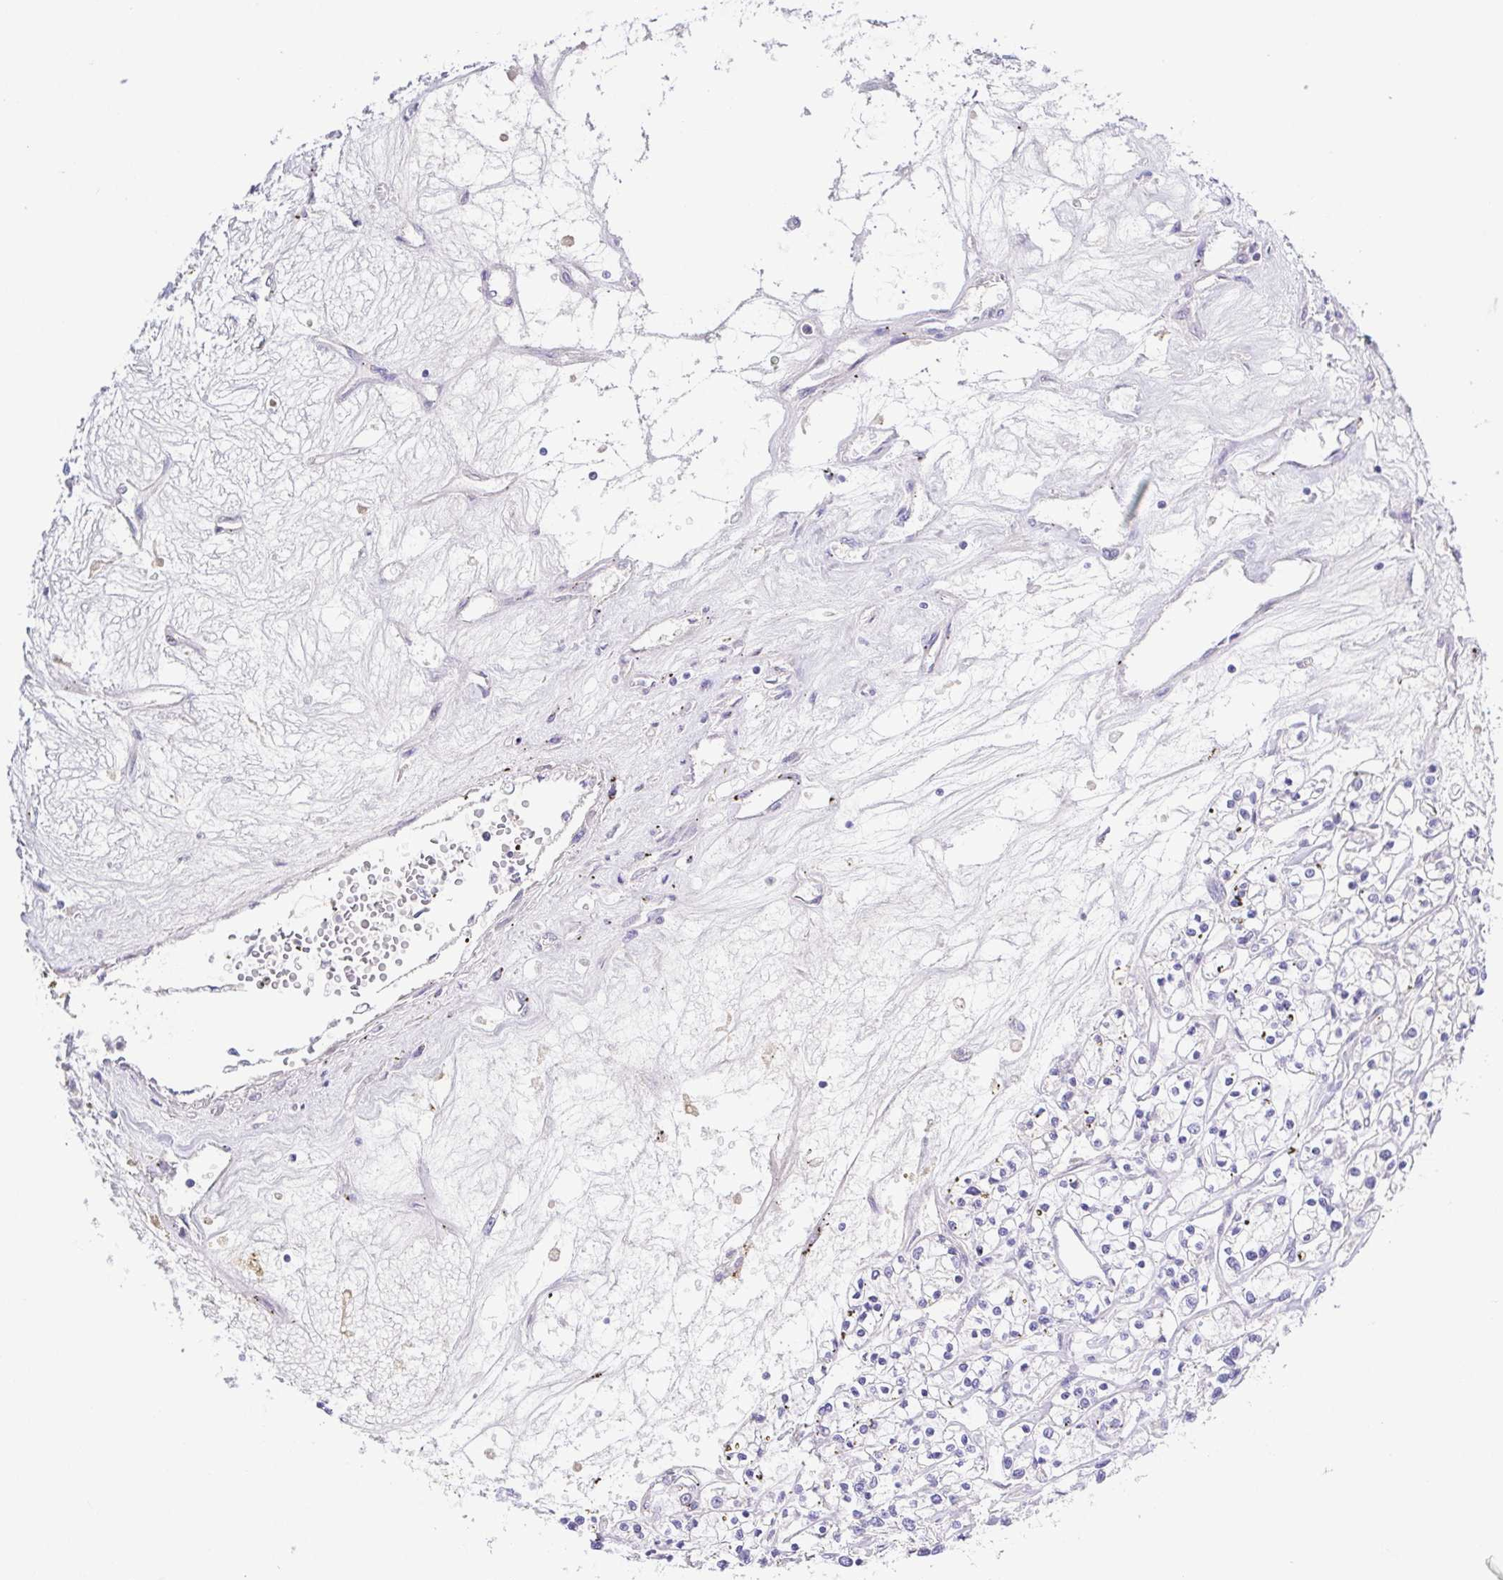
{"staining": {"intensity": "negative", "quantity": "none", "location": "none"}, "tissue": "renal cancer", "cell_type": "Tumor cells", "image_type": "cancer", "snomed": [{"axis": "morphology", "description": "Adenocarcinoma, NOS"}, {"axis": "topography", "description": "Kidney"}], "caption": "Image shows no significant protein expression in tumor cells of renal adenocarcinoma. (DAB (3,3'-diaminobenzidine) immunohistochemistry (IHC) visualized using brightfield microscopy, high magnification).", "gene": "A1BG", "patient": {"sex": "female", "age": 59}}